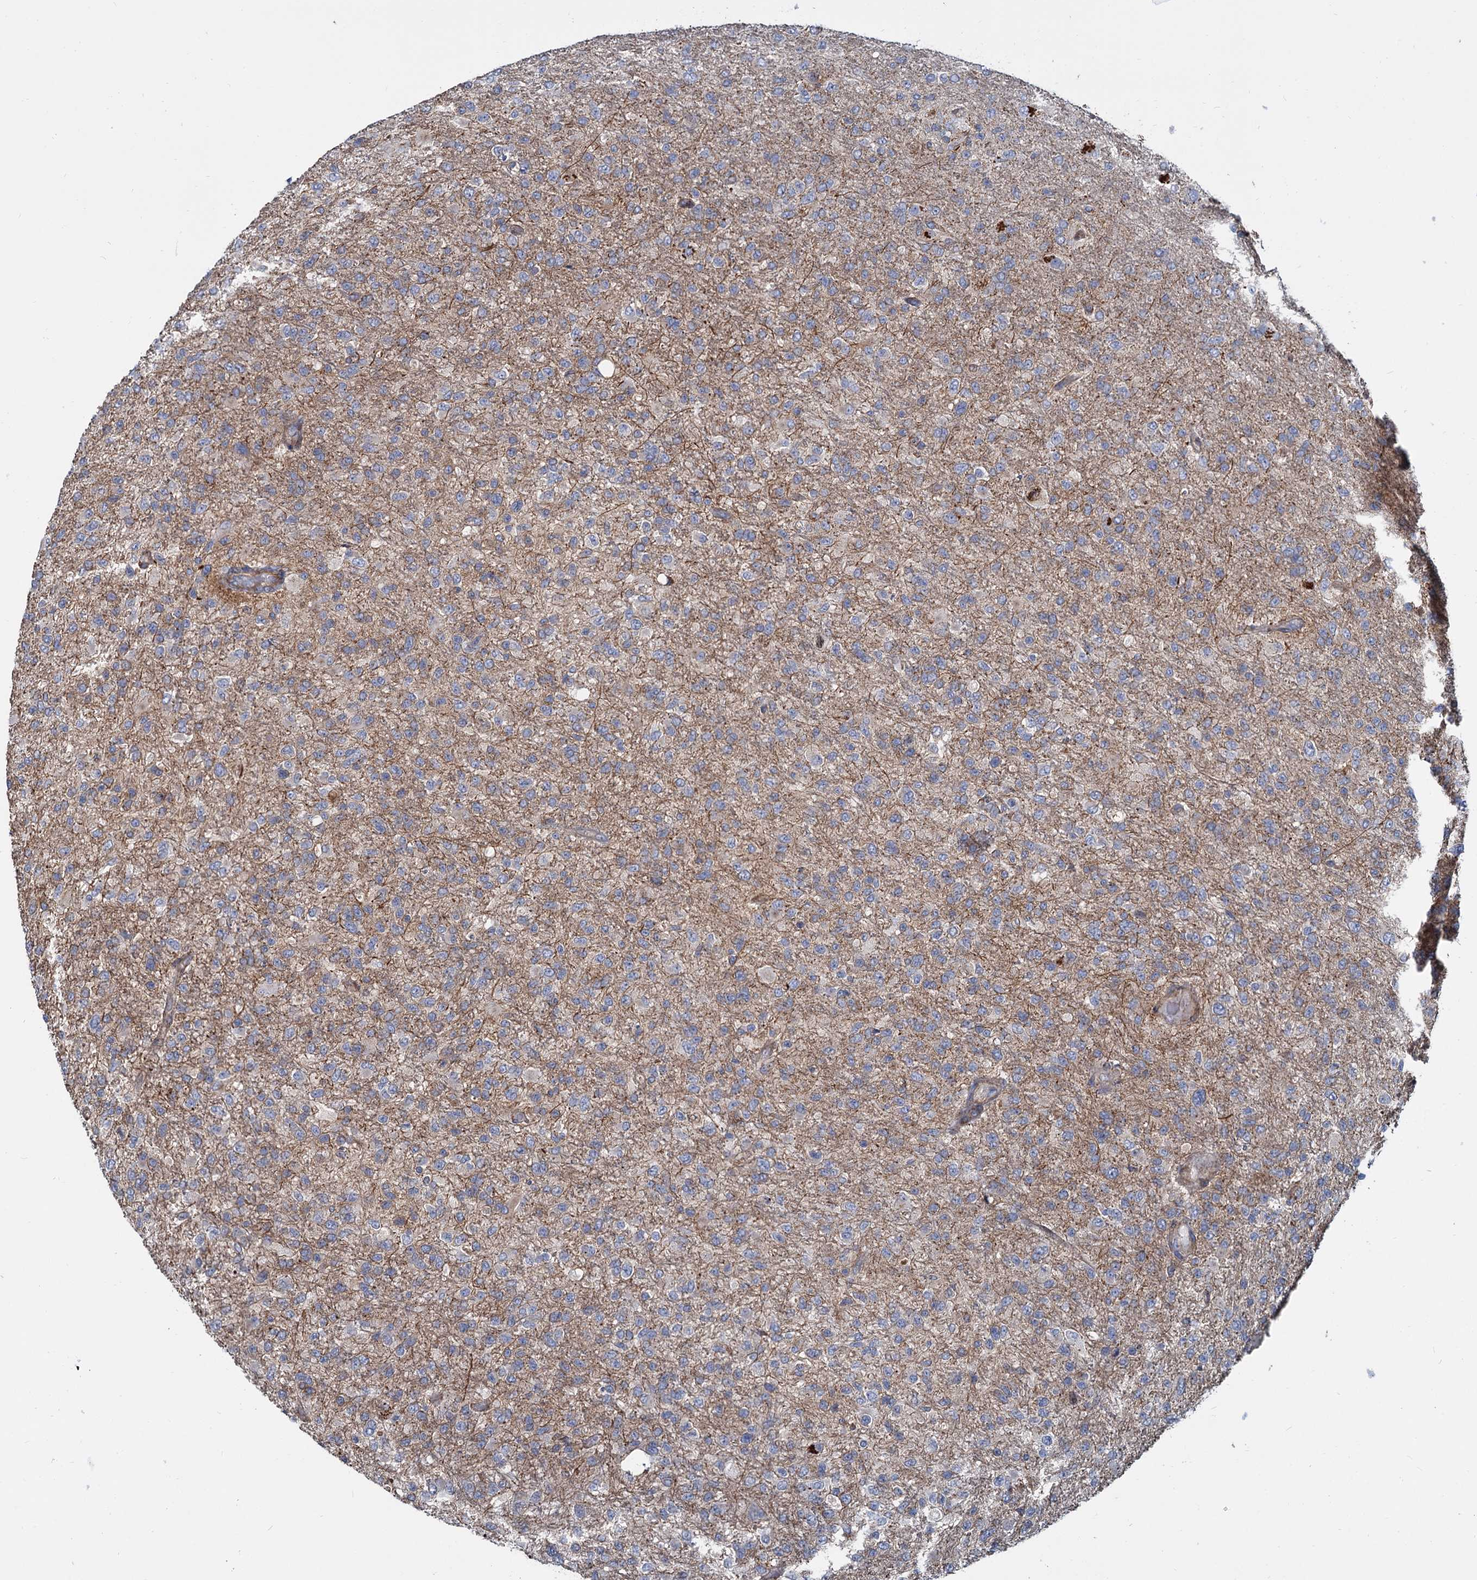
{"staining": {"intensity": "weak", "quantity": "25%-75%", "location": "cytoplasmic/membranous"}, "tissue": "glioma", "cell_type": "Tumor cells", "image_type": "cancer", "snomed": [{"axis": "morphology", "description": "Glioma, malignant, High grade"}, {"axis": "topography", "description": "Brain"}], "caption": "A brown stain highlights weak cytoplasmic/membranous expression of a protein in glioma tumor cells.", "gene": "PSEN1", "patient": {"sex": "female", "age": 74}}